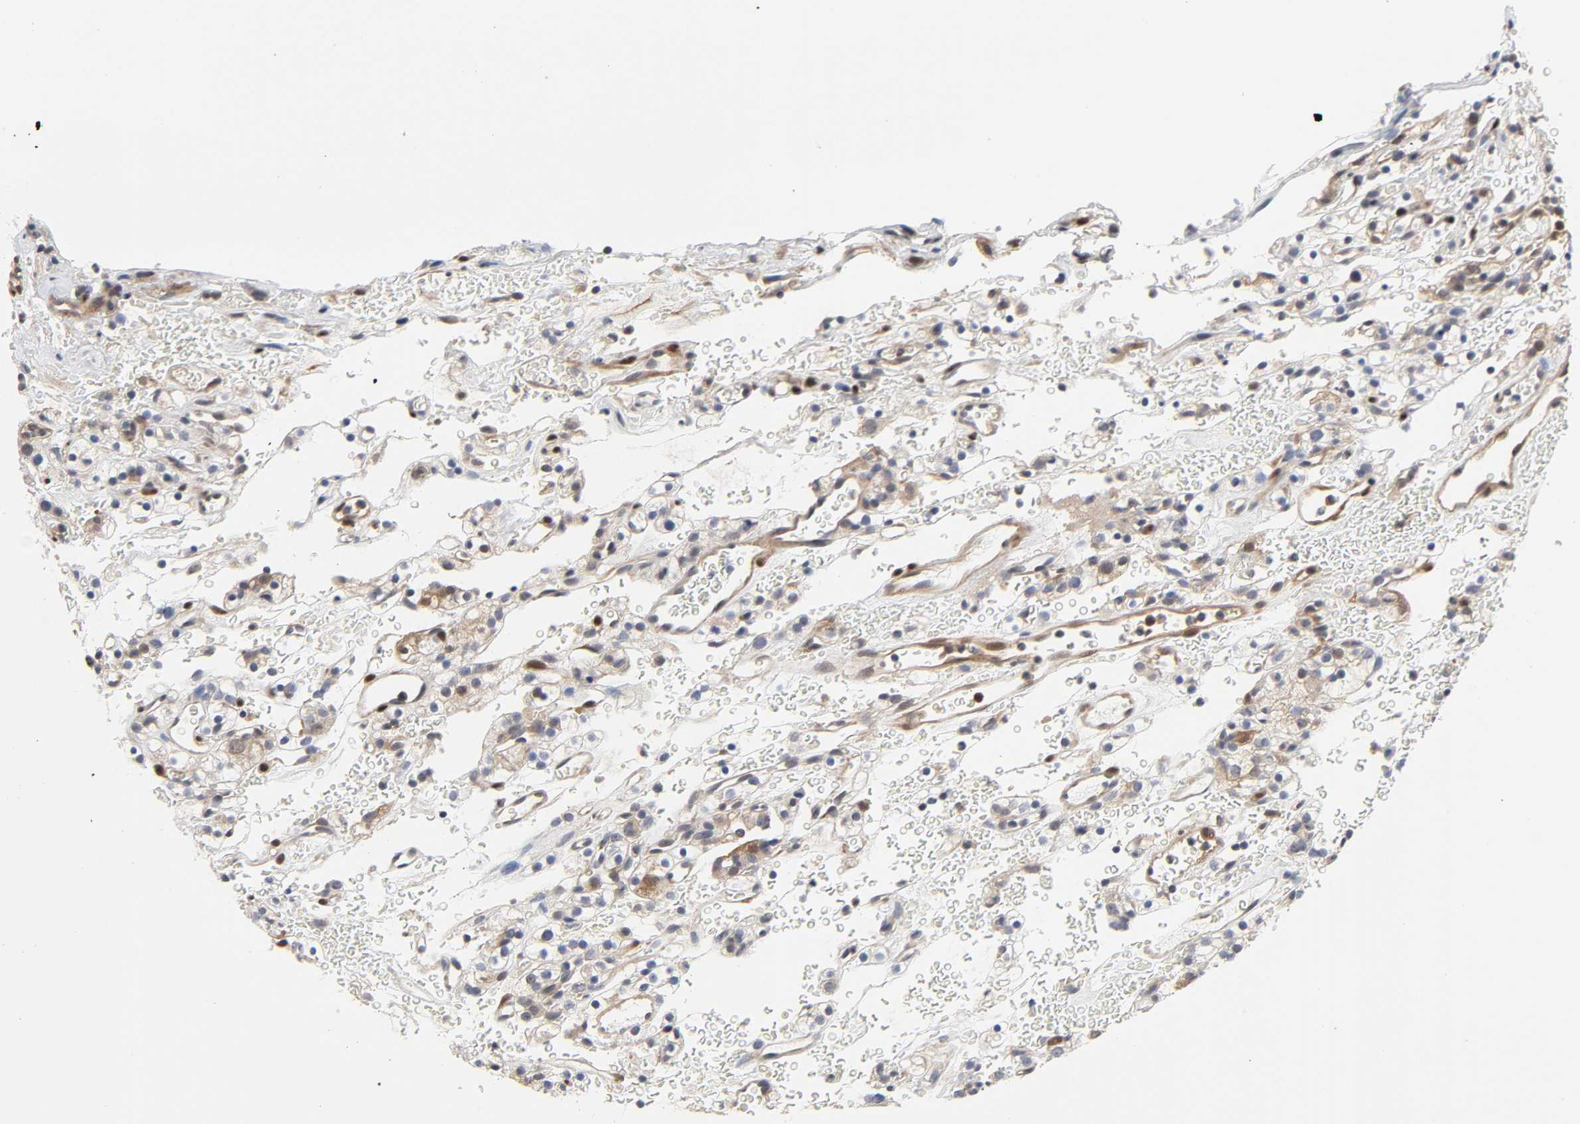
{"staining": {"intensity": "negative", "quantity": "none", "location": "none"}, "tissue": "renal cancer", "cell_type": "Tumor cells", "image_type": "cancer", "snomed": [{"axis": "morphology", "description": "Normal tissue, NOS"}, {"axis": "morphology", "description": "Adenocarcinoma, NOS"}, {"axis": "topography", "description": "Kidney"}], "caption": "Immunohistochemistry (IHC) of human renal cancer reveals no positivity in tumor cells.", "gene": "PTEN", "patient": {"sex": "female", "age": 72}}